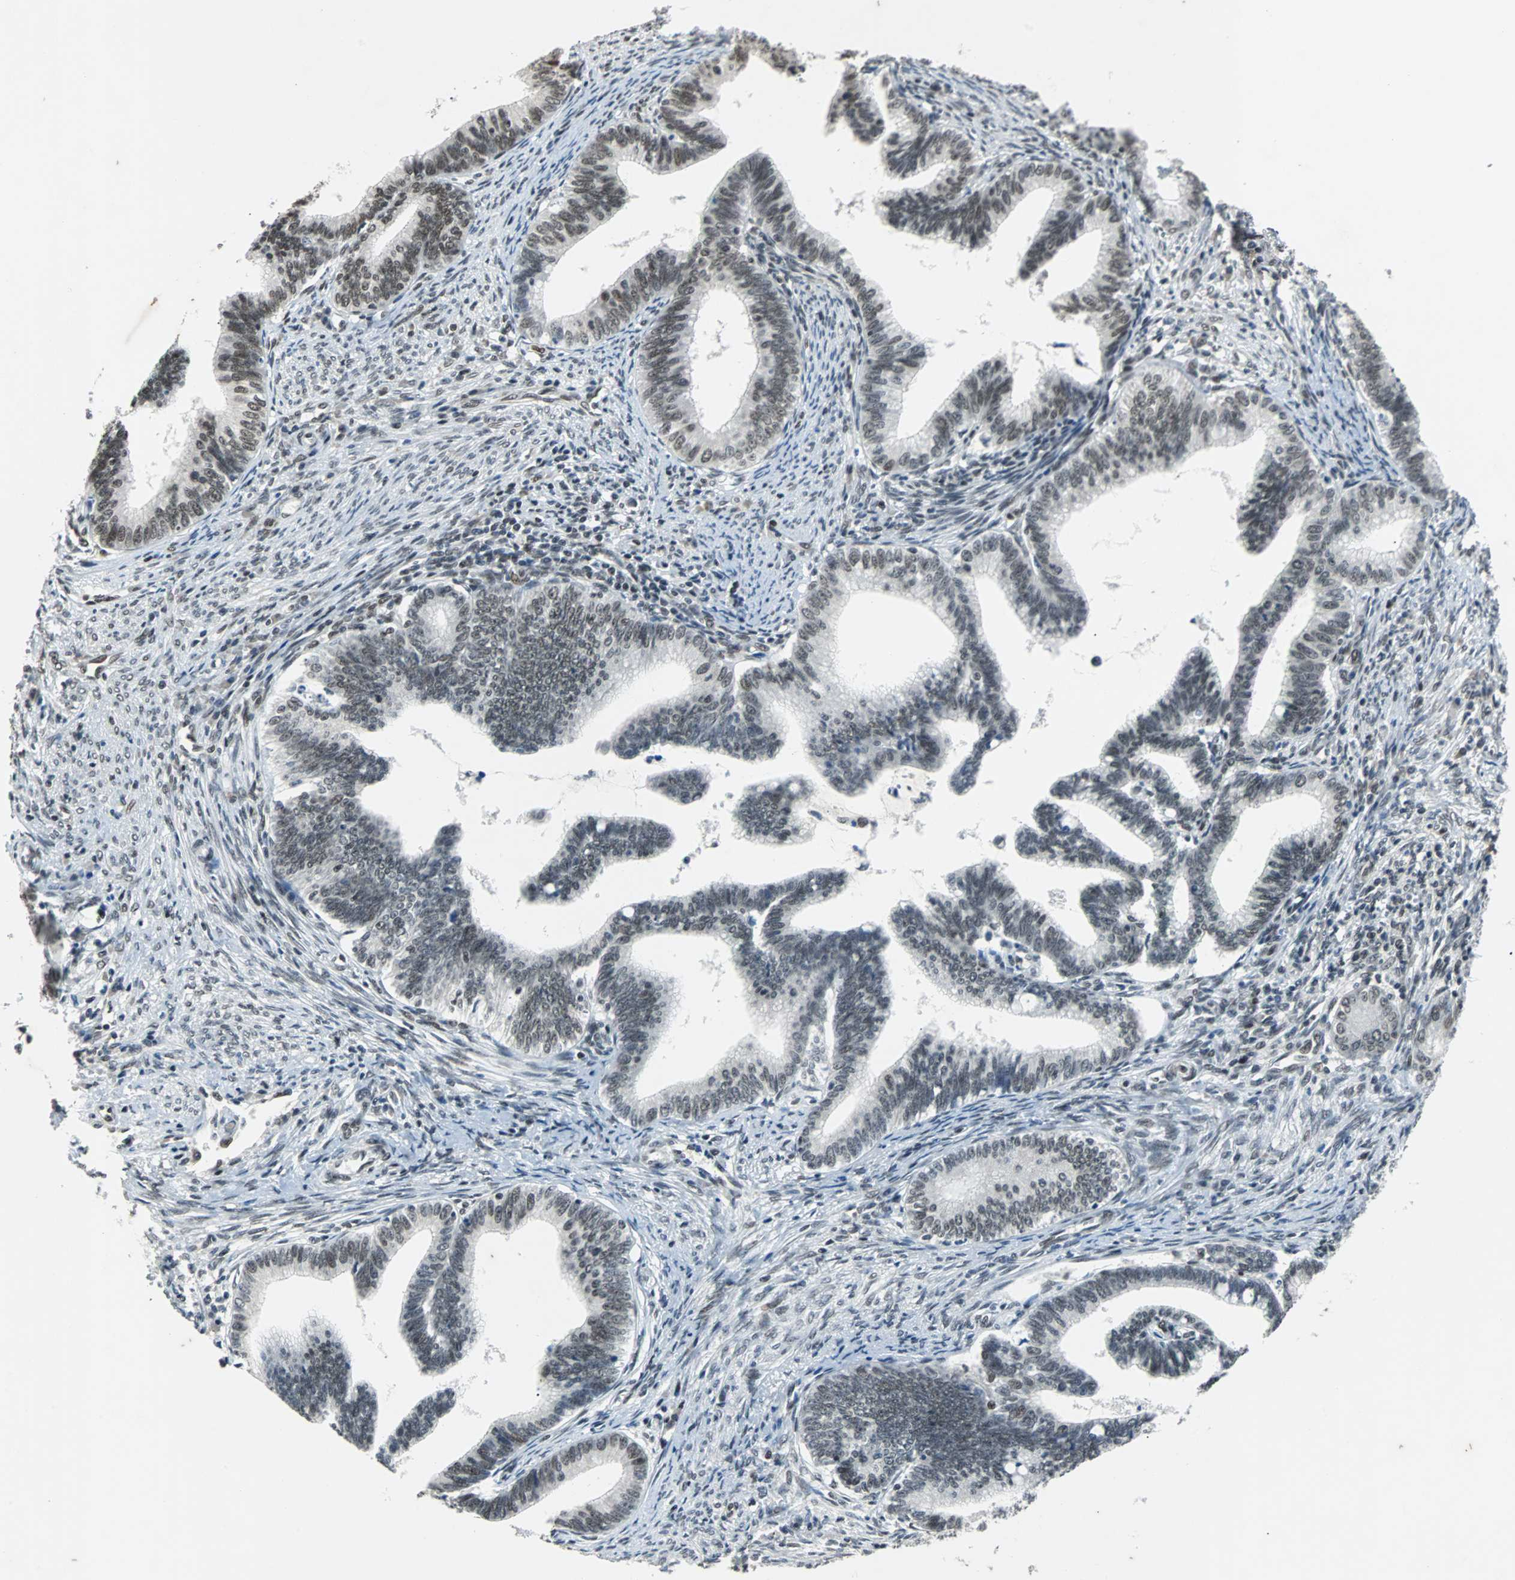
{"staining": {"intensity": "moderate", "quantity": ">75%", "location": "nuclear"}, "tissue": "cervical cancer", "cell_type": "Tumor cells", "image_type": "cancer", "snomed": [{"axis": "morphology", "description": "Adenocarcinoma, NOS"}, {"axis": "topography", "description": "Cervix"}], "caption": "A brown stain highlights moderate nuclear expression of a protein in adenocarcinoma (cervical) tumor cells.", "gene": "GATAD2A", "patient": {"sex": "female", "age": 36}}